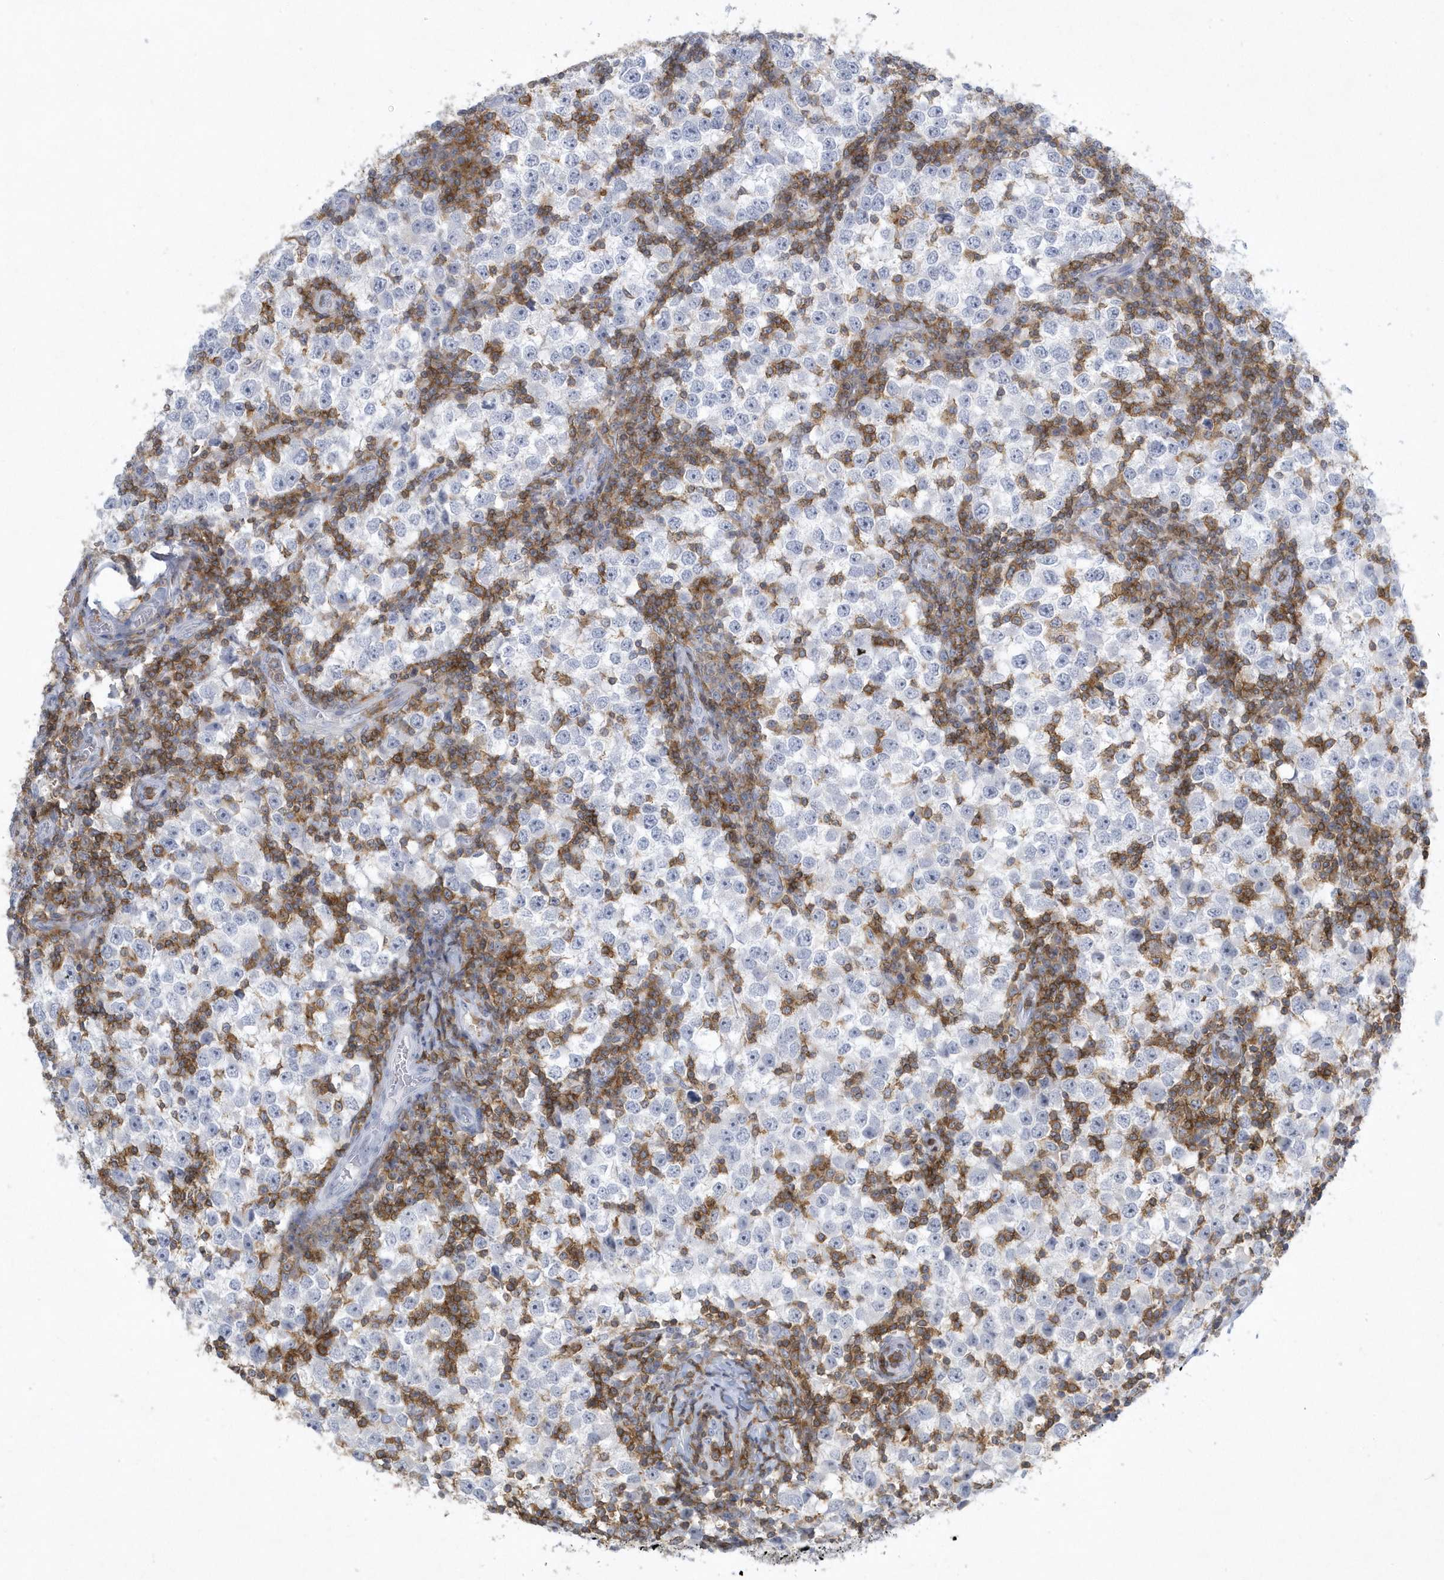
{"staining": {"intensity": "negative", "quantity": "none", "location": "none"}, "tissue": "testis cancer", "cell_type": "Tumor cells", "image_type": "cancer", "snomed": [{"axis": "morphology", "description": "Seminoma, NOS"}, {"axis": "topography", "description": "Testis"}], "caption": "Tumor cells show no significant protein positivity in testis cancer (seminoma). (Stains: DAB immunohistochemistry with hematoxylin counter stain, Microscopy: brightfield microscopy at high magnification).", "gene": "PSD4", "patient": {"sex": "male", "age": 65}}